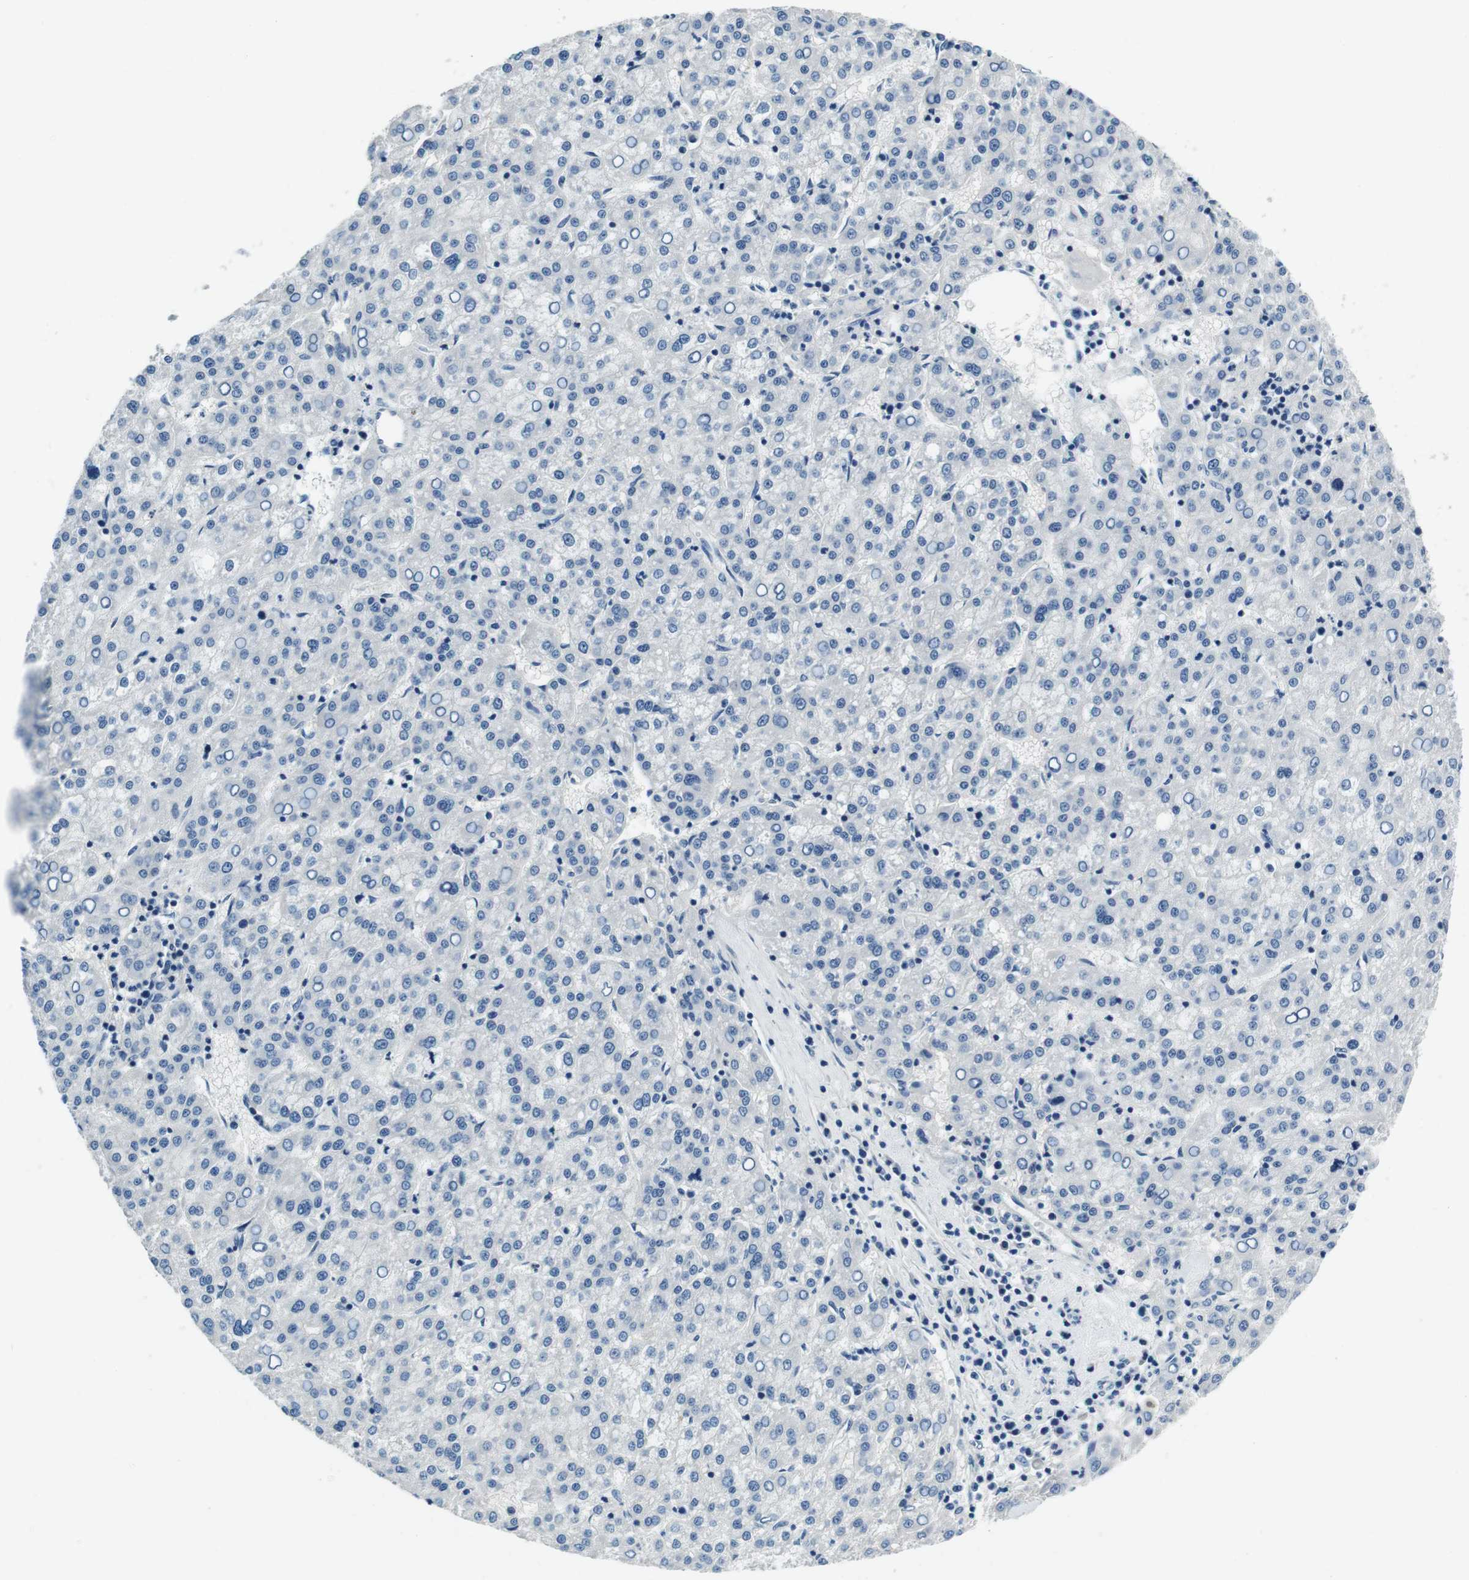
{"staining": {"intensity": "negative", "quantity": "none", "location": "none"}, "tissue": "liver cancer", "cell_type": "Tumor cells", "image_type": "cancer", "snomed": [{"axis": "morphology", "description": "Carcinoma, Hepatocellular, NOS"}, {"axis": "topography", "description": "Liver"}], "caption": "Tumor cells are negative for brown protein staining in hepatocellular carcinoma (liver).", "gene": "KCNJ5", "patient": {"sex": "female", "age": 58}}